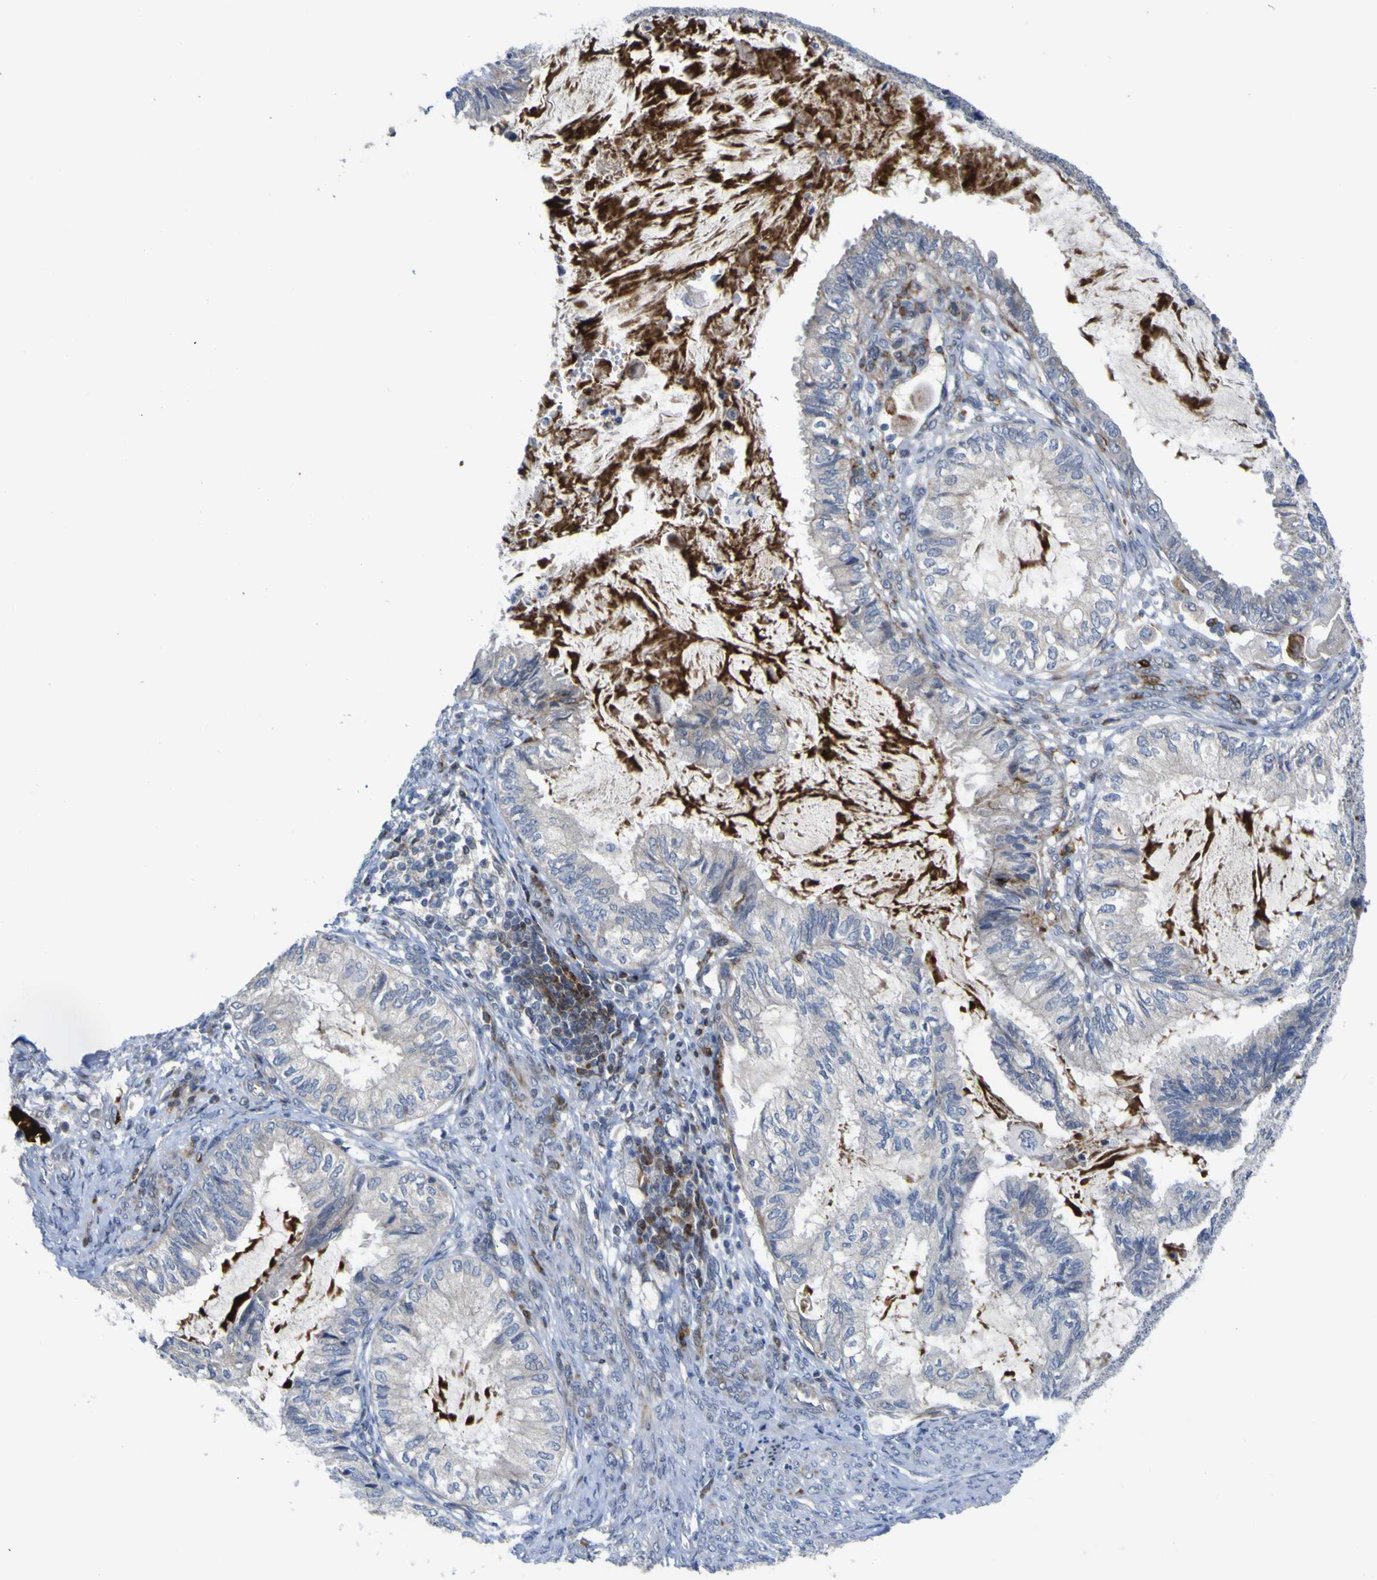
{"staining": {"intensity": "negative", "quantity": "none", "location": "none"}, "tissue": "cervical cancer", "cell_type": "Tumor cells", "image_type": "cancer", "snomed": [{"axis": "morphology", "description": "Normal tissue, NOS"}, {"axis": "morphology", "description": "Adenocarcinoma, NOS"}, {"axis": "topography", "description": "Cervix"}, {"axis": "topography", "description": "Endometrium"}], "caption": "Protein analysis of cervical cancer (adenocarcinoma) shows no significant expression in tumor cells.", "gene": "NAV1", "patient": {"sex": "female", "age": 86}}